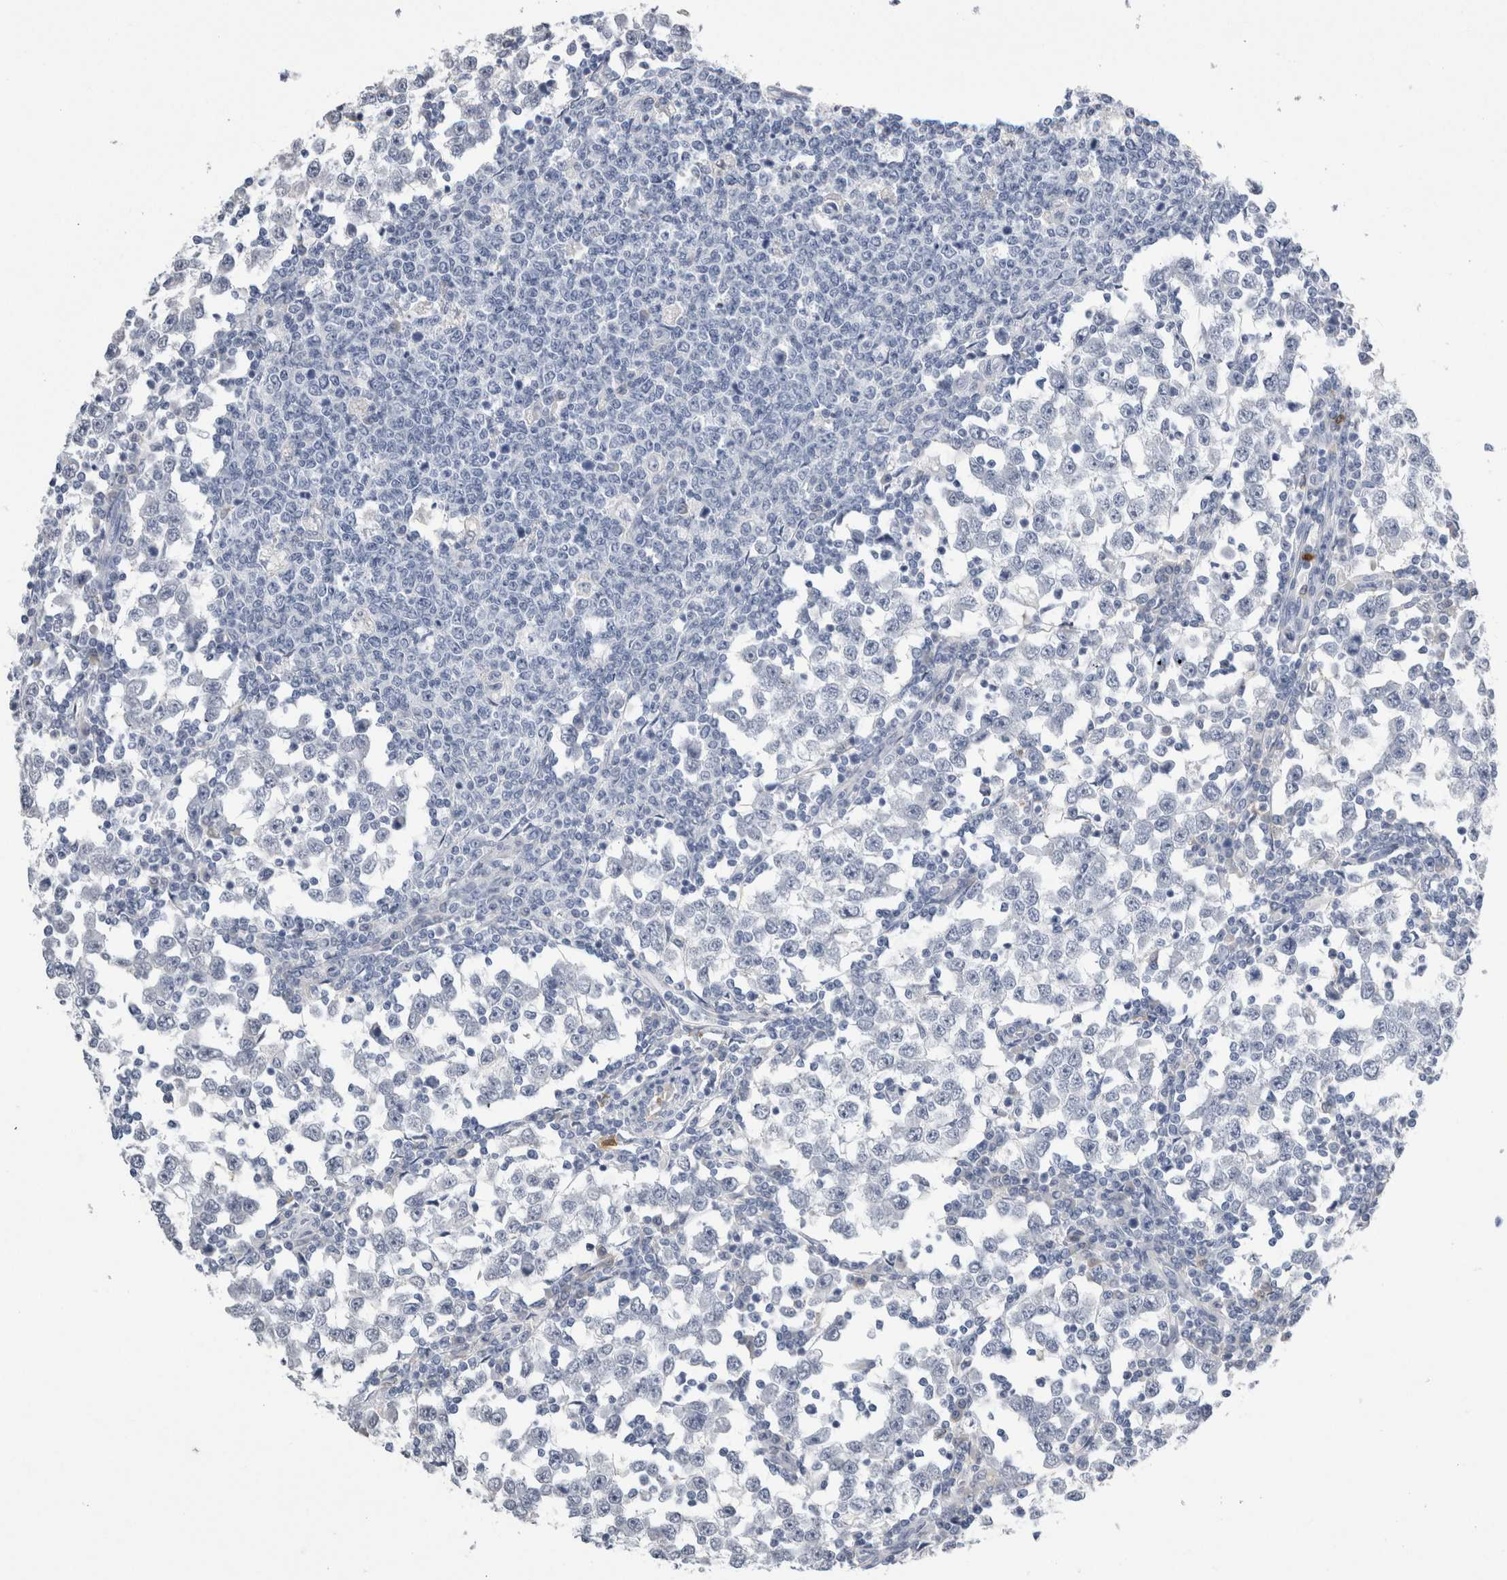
{"staining": {"intensity": "negative", "quantity": "none", "location": "none"}, "tissue": "testis cancer", "cell_type": "Tumor cells", "image_type": "cancer", "snomed": [{"axis": "morphology", "description": "Seminoma, NOS"}, {"axis": "topography", "description": "Testis"}], "caption": "The IHC histopathology image has no significant expression in tumor cells of testis cancer tissue.", "gene": "S100A12", "patient": {"sex": "male", "age": 65}}